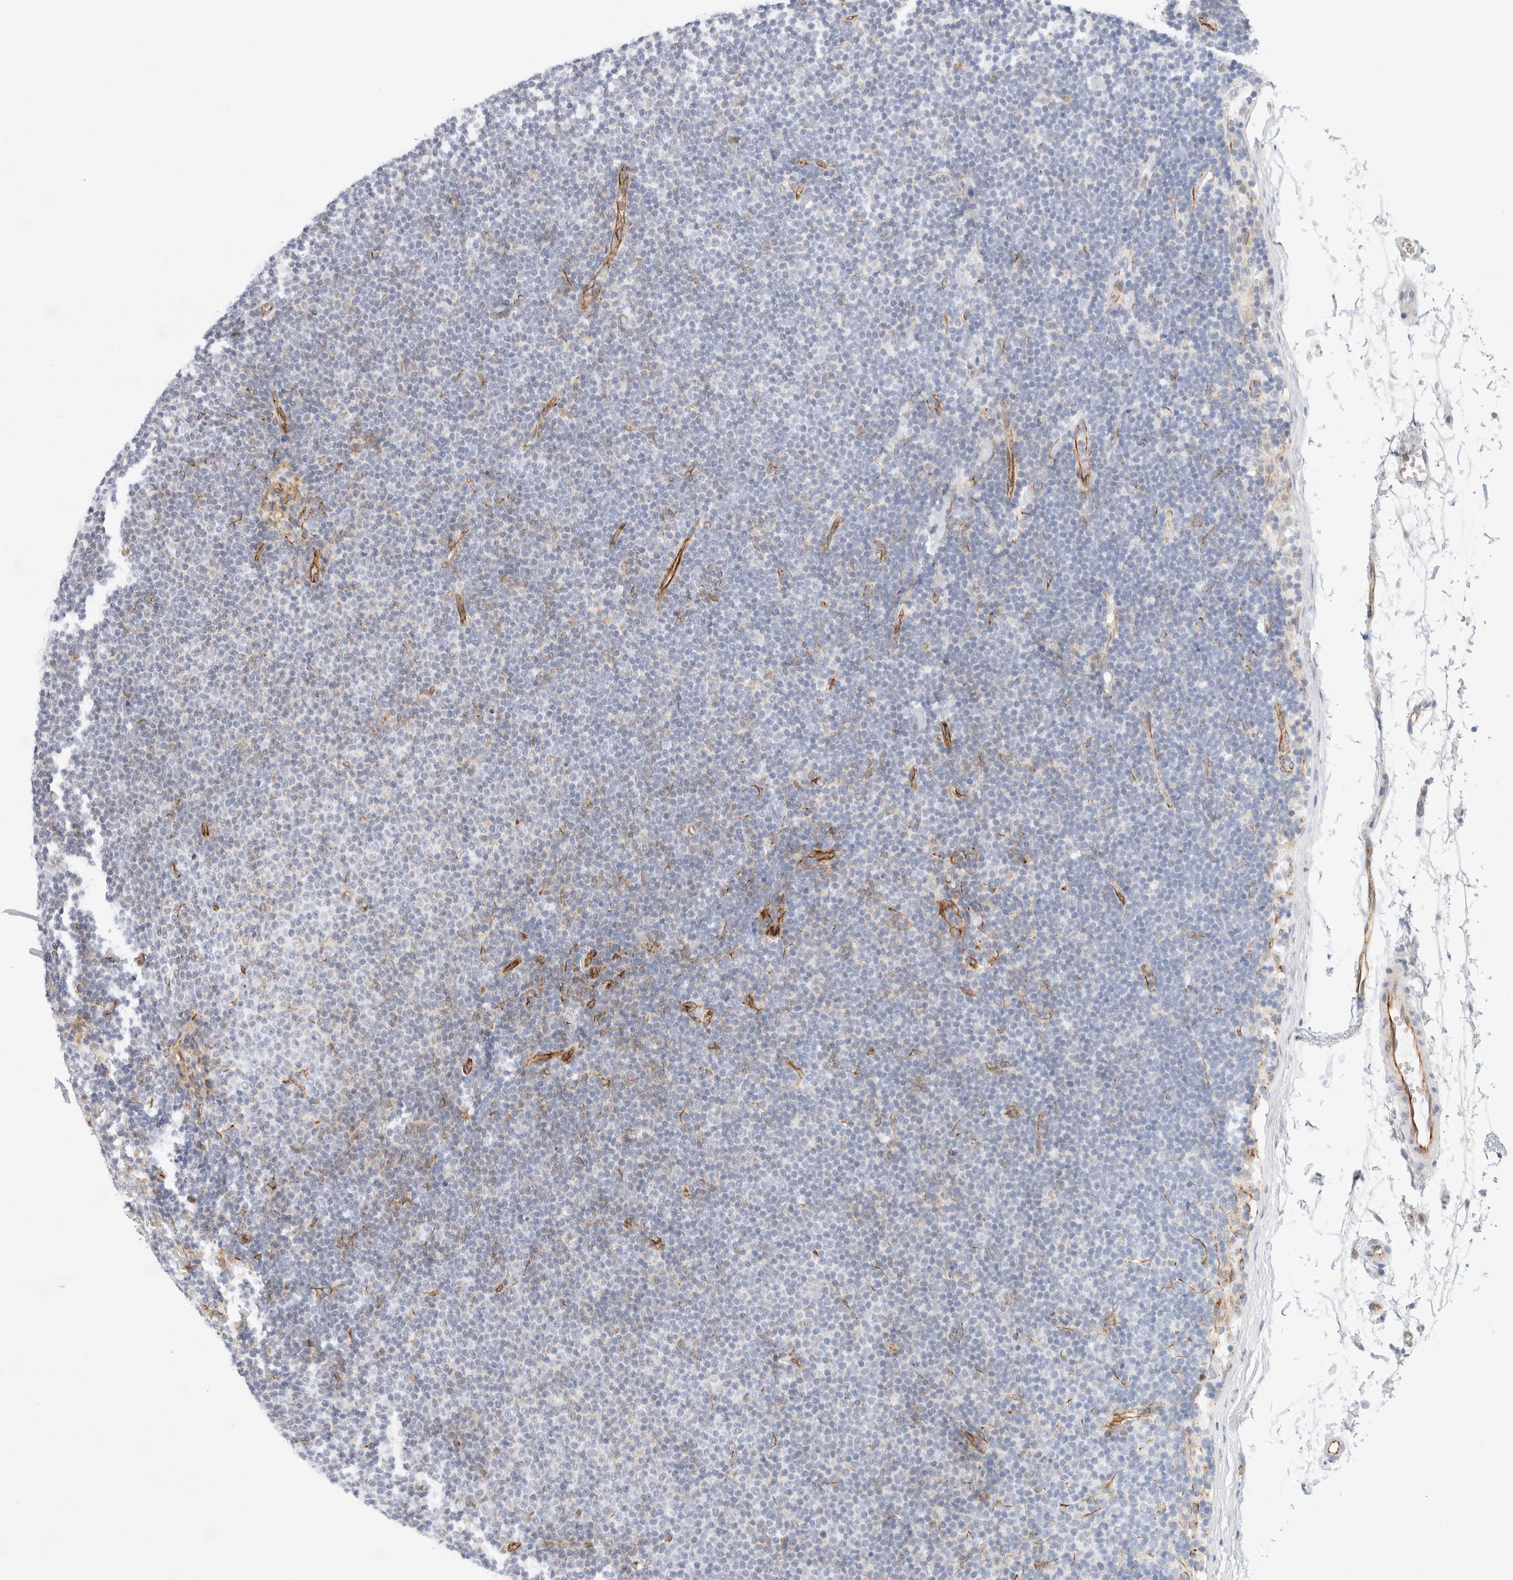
{"staining": {"intensity": "negative", "quantity": "none", "location": "none"}, "tissue": "lymphoma", "cell_type": "Tumor cells", "image_type": "cancer", "snomed": [{"axis": "morphology", "description": "Malignant lymphoma, non-Hodgkin's type, Low grade"}, {"axis": "topography", "description": "Lymph node"}], "caption": "The image shows no staining of tumor cells in low-grade malignant lymphoma, non-Hodgkin's type.", "gene": "SLC25A48", "patient": {"sex": "female", "age": 53}}